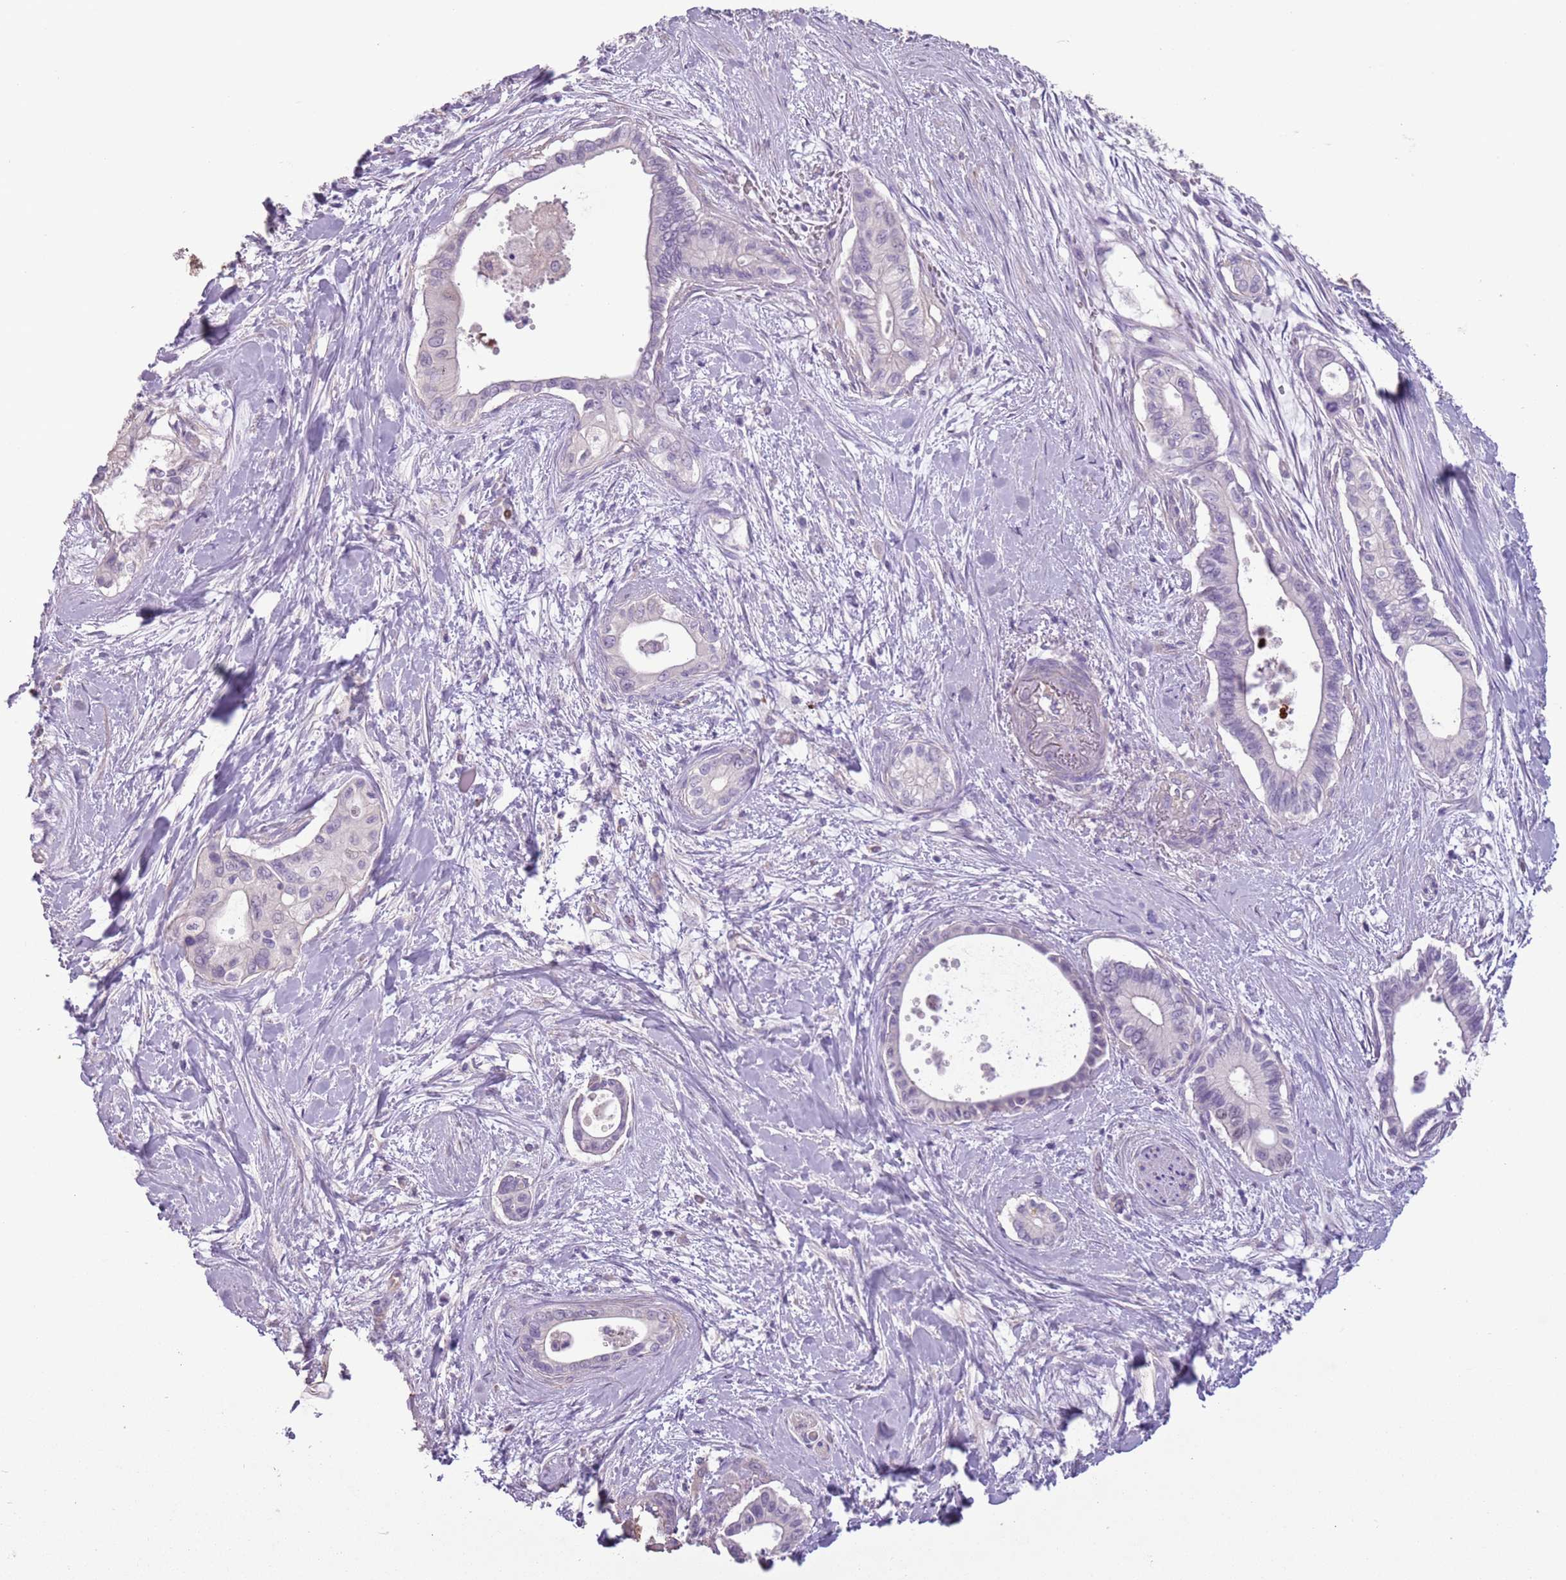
{"staining": {"intensity": "negative", "quantity": "none", "location": "none"}, "tissue": "pancreatic cancer", "cell_type": "Tumor cells", "image_type": "cancer", "snomed": [{"axis": "morphology", "description": "Adenocarcinoma, NOS"}, {"axis": "topography", "description": "Pancreas"}], "caption": "Pancreatic cancer stained for a protein using immunohistochemistry (IHC) exhibits no expression tumor cells.", "gene": "CELF6", "patient": {"sex": "male", "age": 78}}